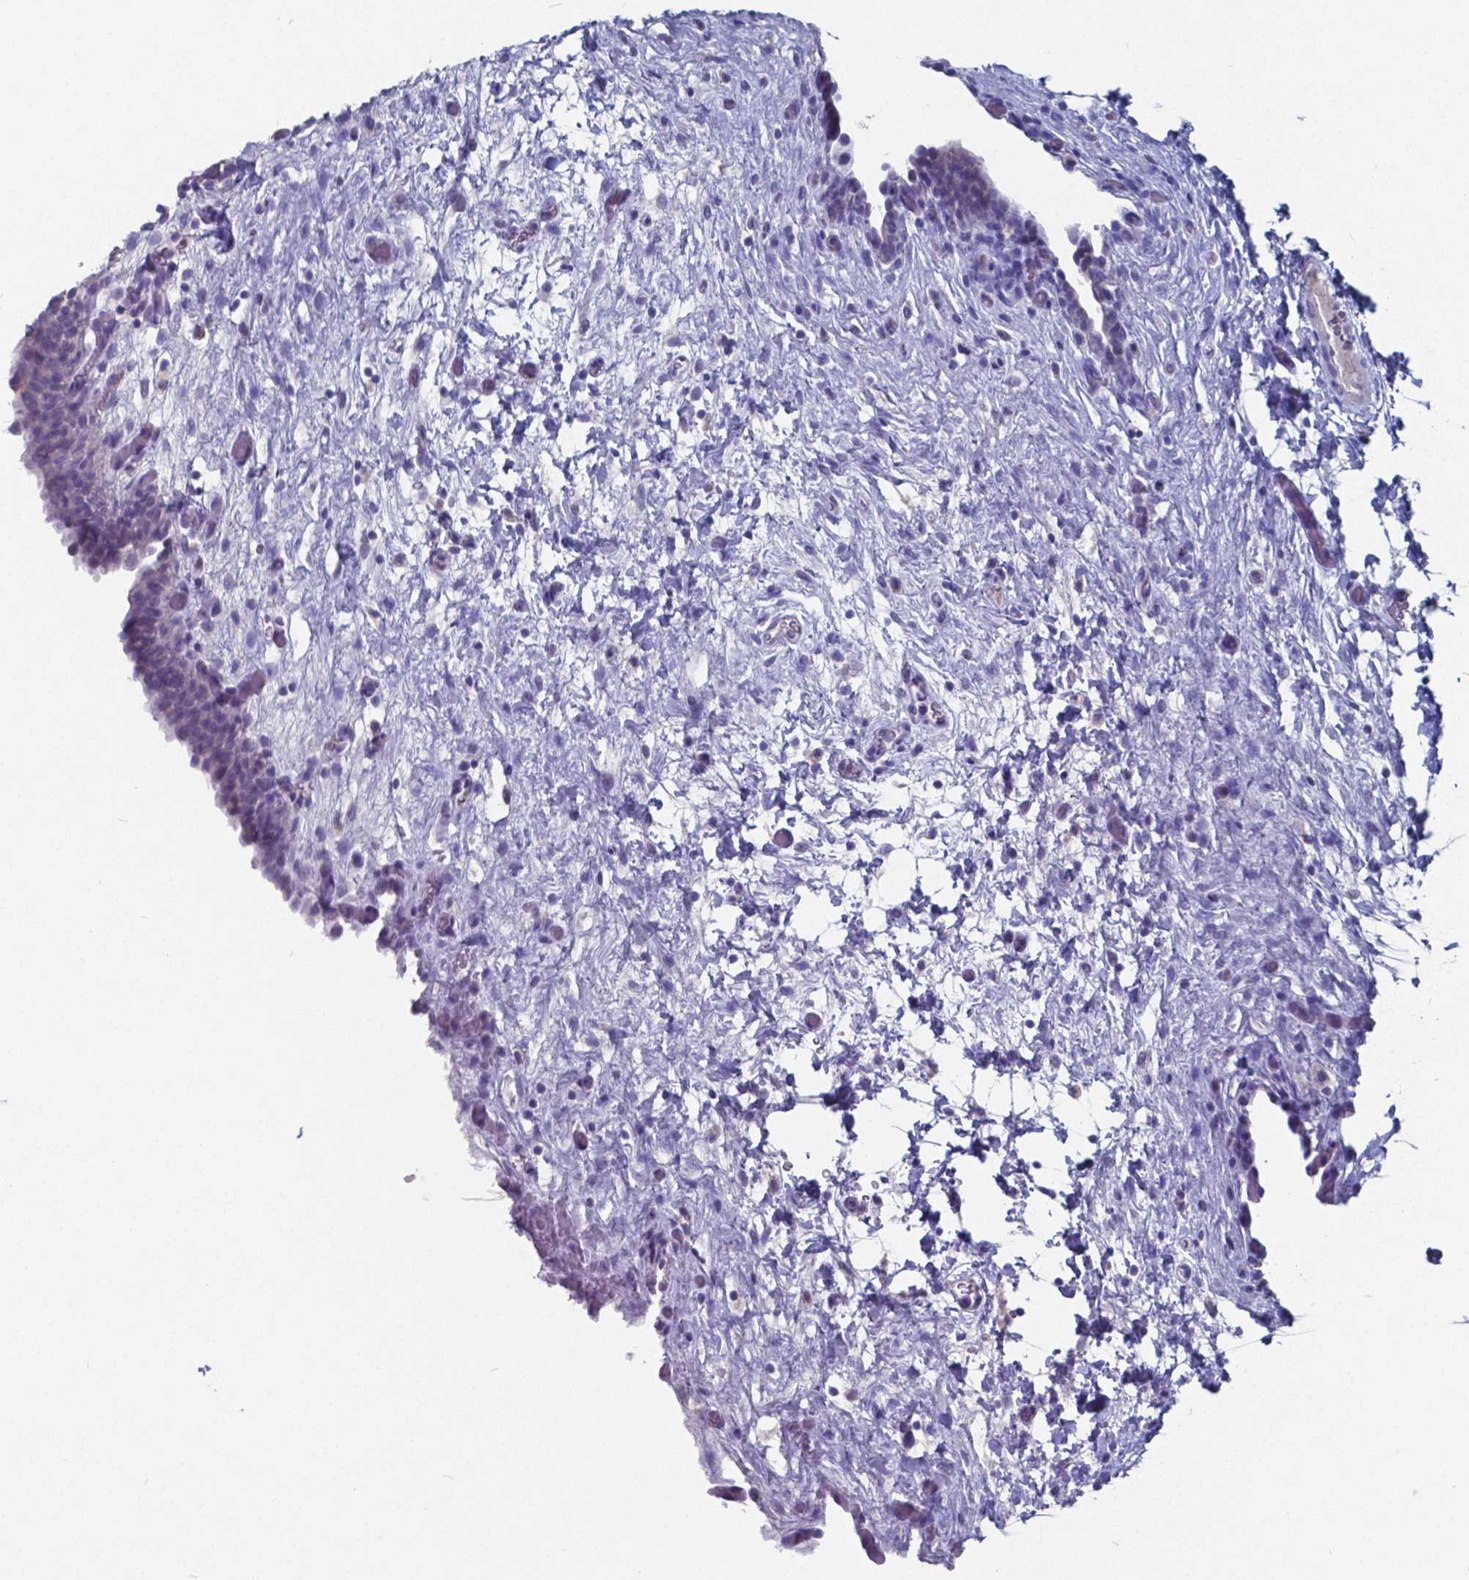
{"staining": {"intensity": "negative", "quantity": "none", "location": "none"}, "tissue": "urinary bladder", "cell_type": "Urothelial cells", "image_type": "normal", "snomed": [{"axis": "morphology", "description": "Normal tissue, NOS"}, {"axis": "topography", "description": "Urinary bladder"}], "caption": "A photomicrograph of urinary bladder stained for a protein shows no brown staining in urothelial cells. (Stains: DAB IHC with hematoxylin counter stain, Microscopy: brightfield microscopy at high magnification).", "gene": "TTR", "patient": {"sex": "male", "age": 69}}